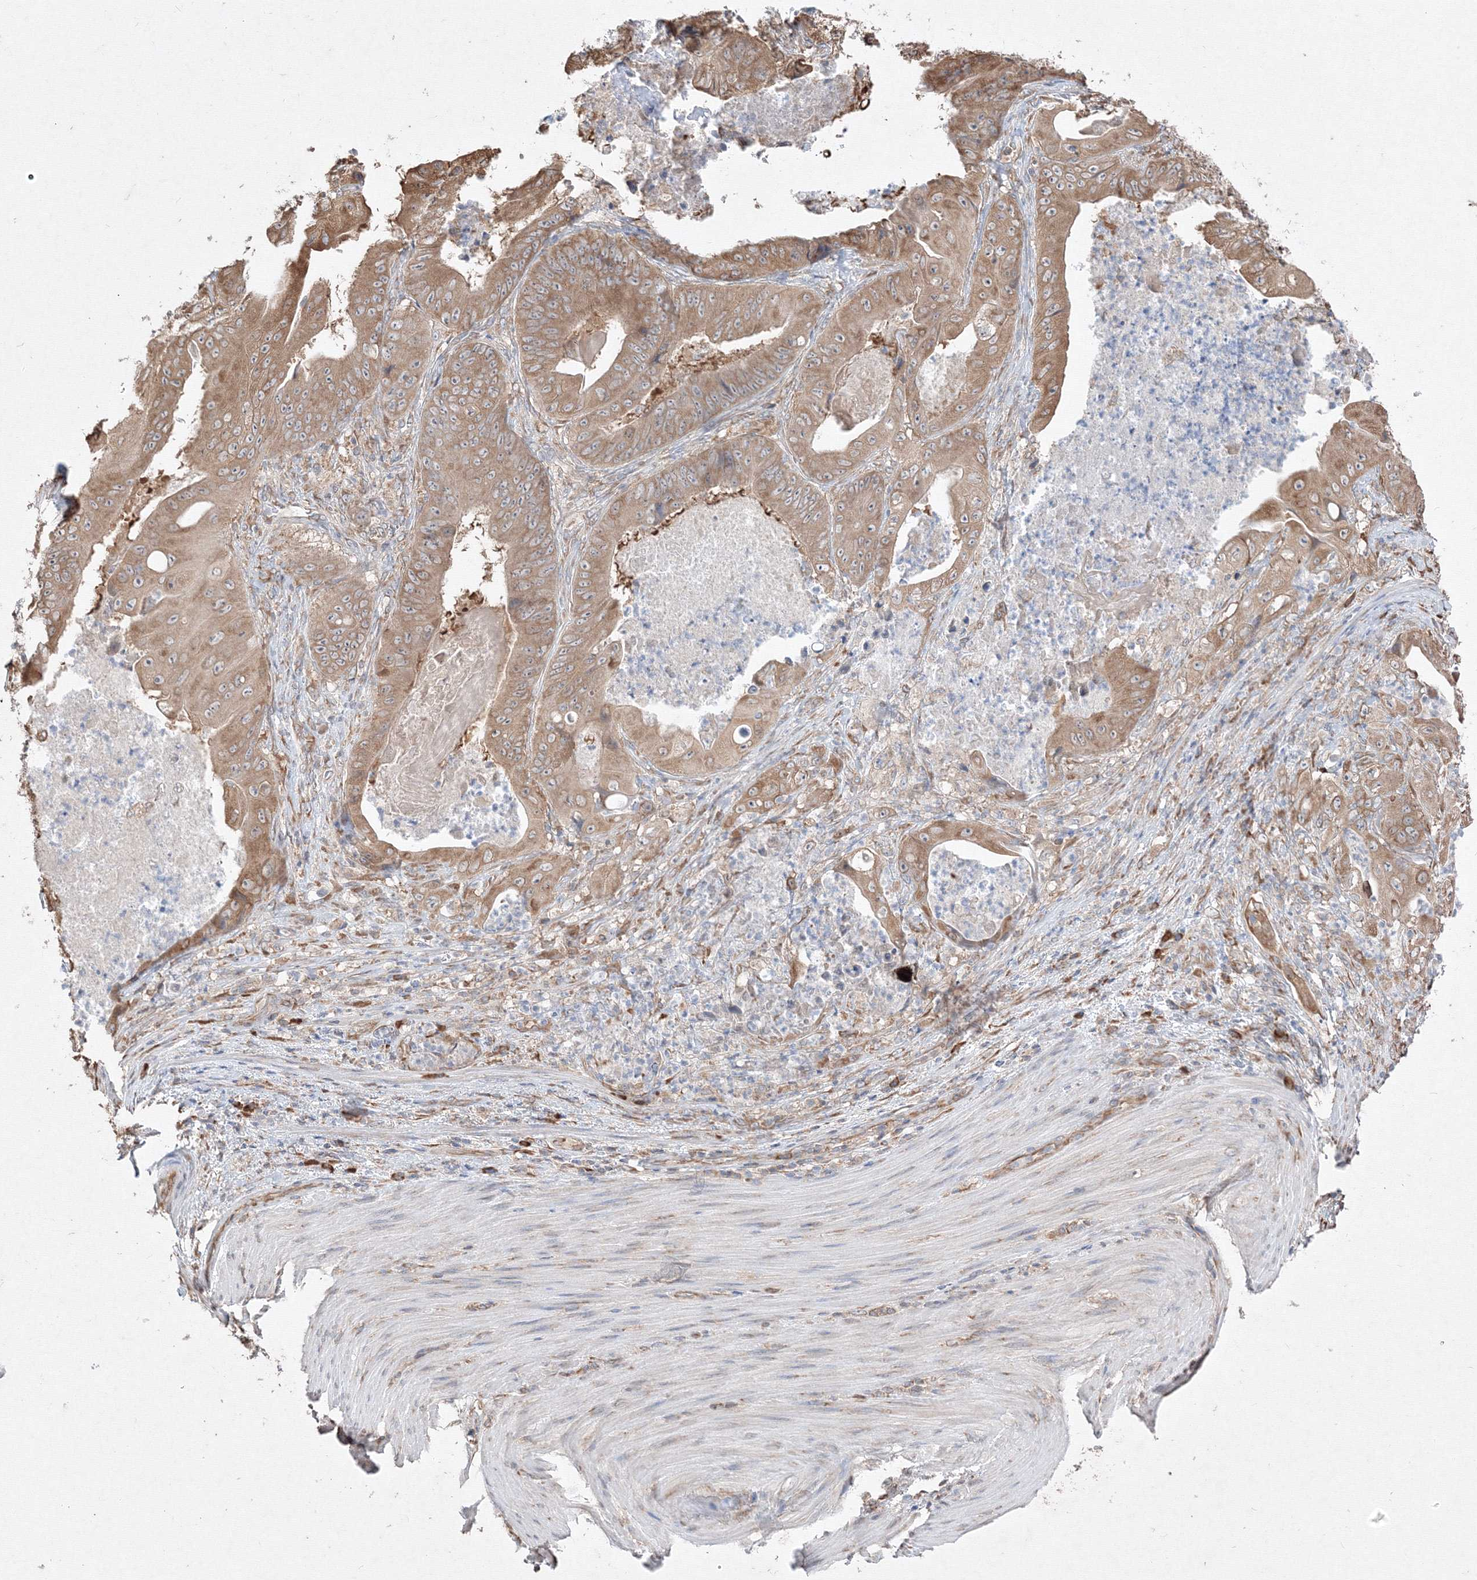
{"staining": {"intensity": "moderate", "quantity": ">75%", "location": "cytoplasmic/membranous"}, "tissue": "stomach cancer", "cell_type": "Tumor cells", "image_type": "cancer", "snomed": [{"axis": "morphology", "description": "Adenocarcinoma, NOS"}, {"axis": "topography", "description": "Stomach"}], "caption": "This histopathology image shows stomach adenocarcinoma stained with immunohistochemistry to label a protein in brown. The cytoplasmic/membranous of tumor cells show moderate positivity for the protein. Nuclei are counter-stained blue.", "gene": "FBXL8", "patient": {"sex": "female", "age": 73}}